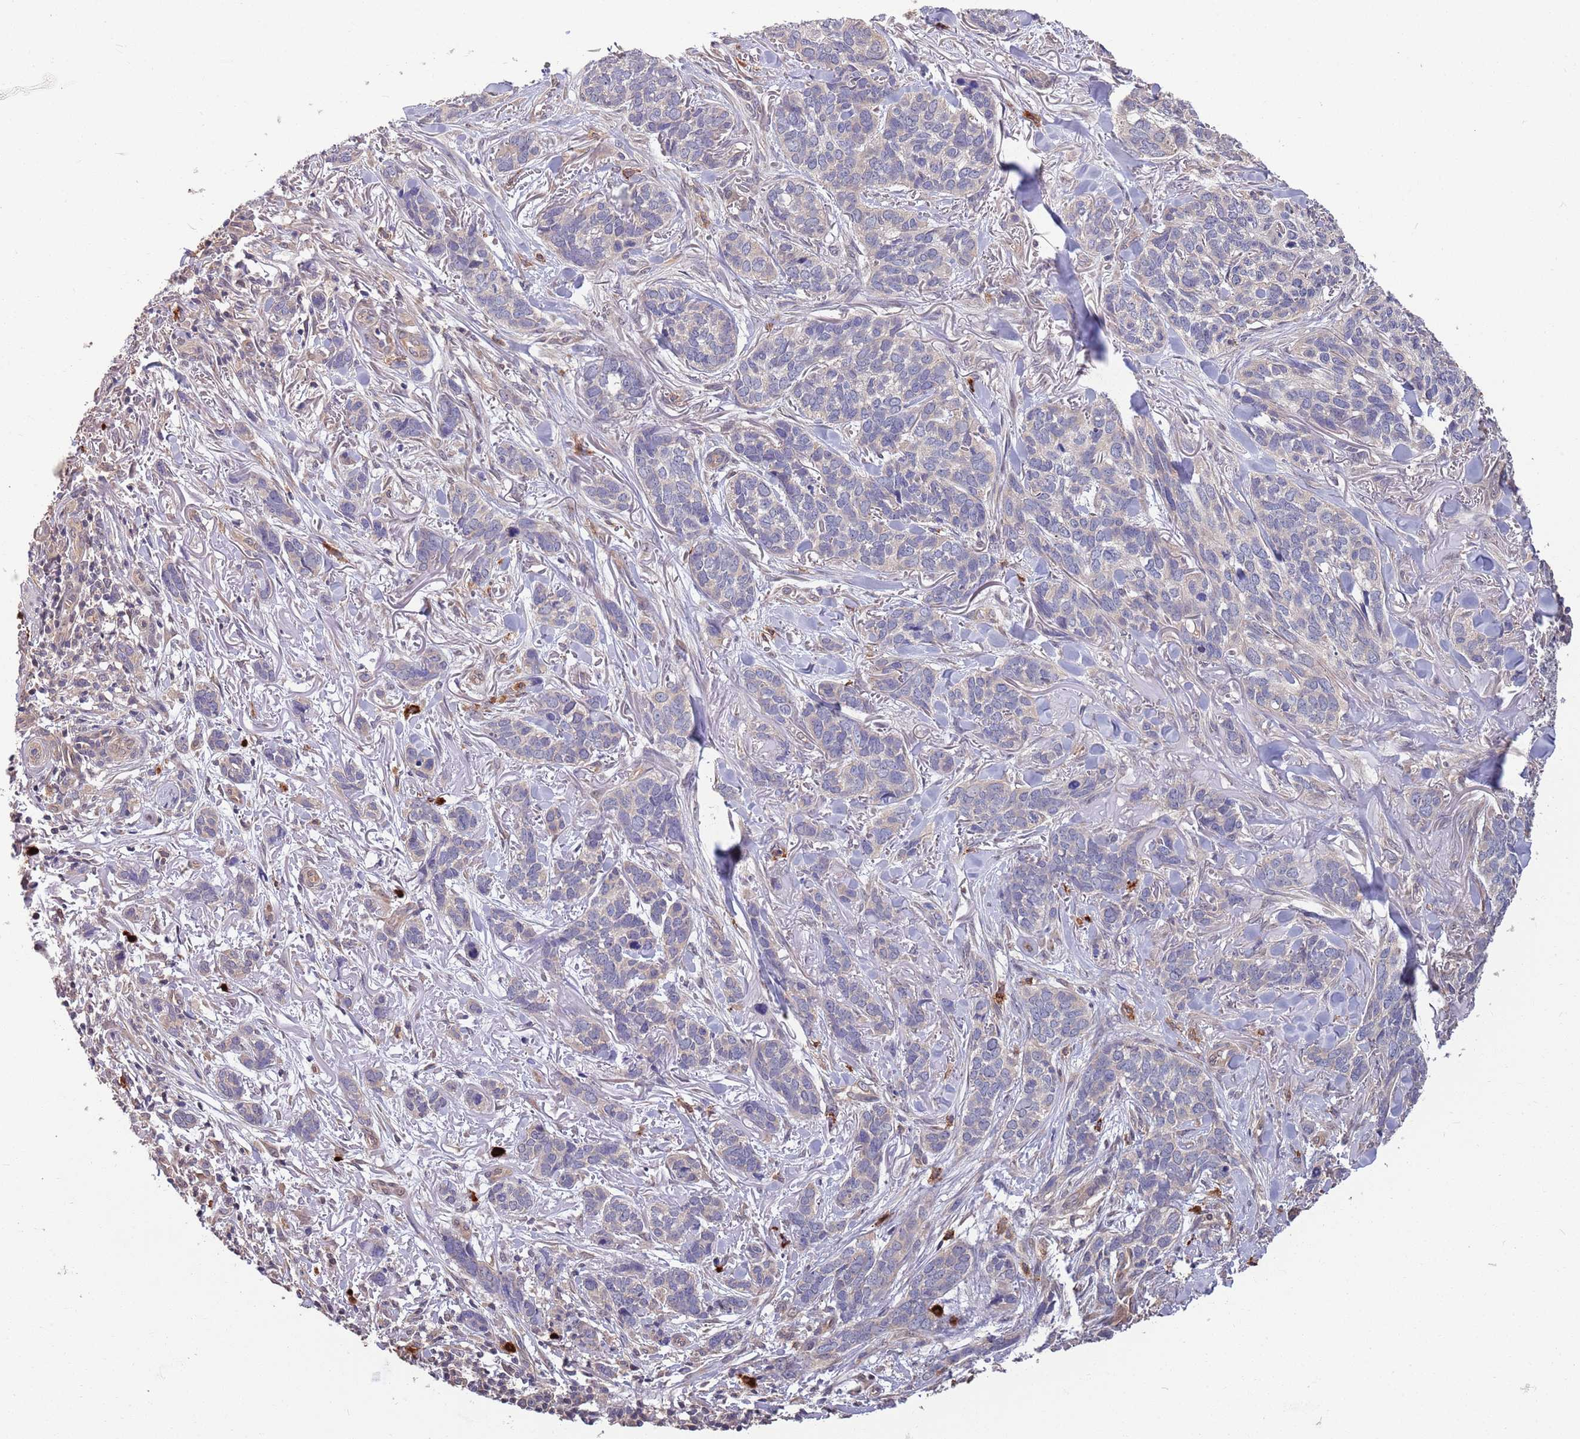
{"staining": {"intensity": "negative", "quantity": "none", "location": "none"}, "tissue": "skin cancer", "cell_type": "Tumor cells", "image_type": "cancer", "snomed": [{"axis": "morphology", "description": "Basal cell carcinoma"}, {"axis": "topography", "description": "Skin"}], "caption": "This is an immunohistochemistry photomicrograph of skin cancer. There is no expression in tumor cells.", "gene": "MARVELD2", "patient": {"sex": "male", "age": 86}}